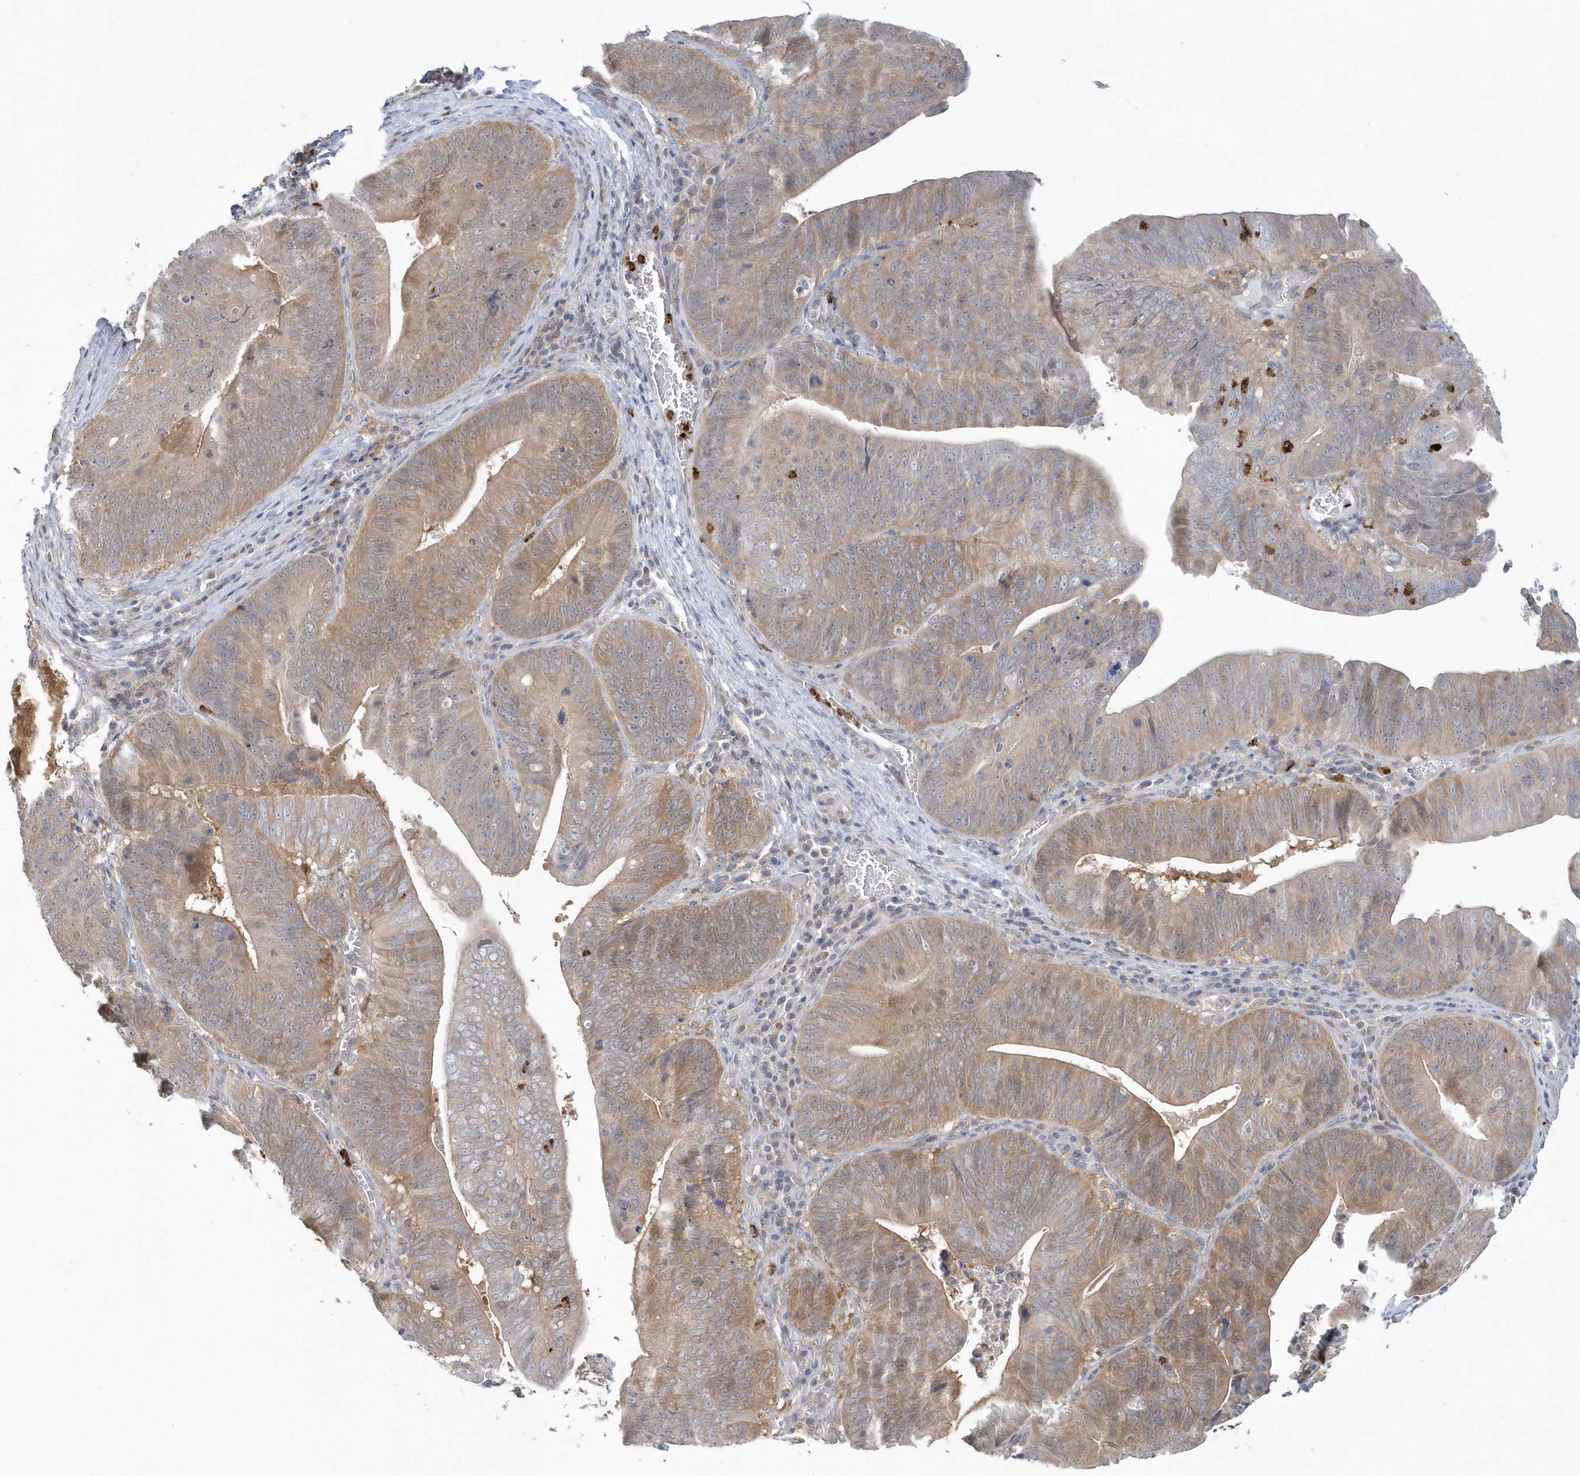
{"staining": {"intensity": "weak", "quantity": "25%-75%", "location": "cytoplasmic/membranous"}, "tissue": "pancreatic cancer", "cell_type": "Tumor cells", "image_type": "cancer", "snomed": [{"axis": "morphology", "description": "Adenocarcinoma, NOS"}, {"axis": "topography", "description": "Pancreas"}], "caption": "The immunohistochemical stain labels weak cytoplasmic/membranous staining in tumor cells of pancreatic adenocarcinoma tissue.", "gene": "RNF7", "patient": {"sex": "male", "age": 63}}